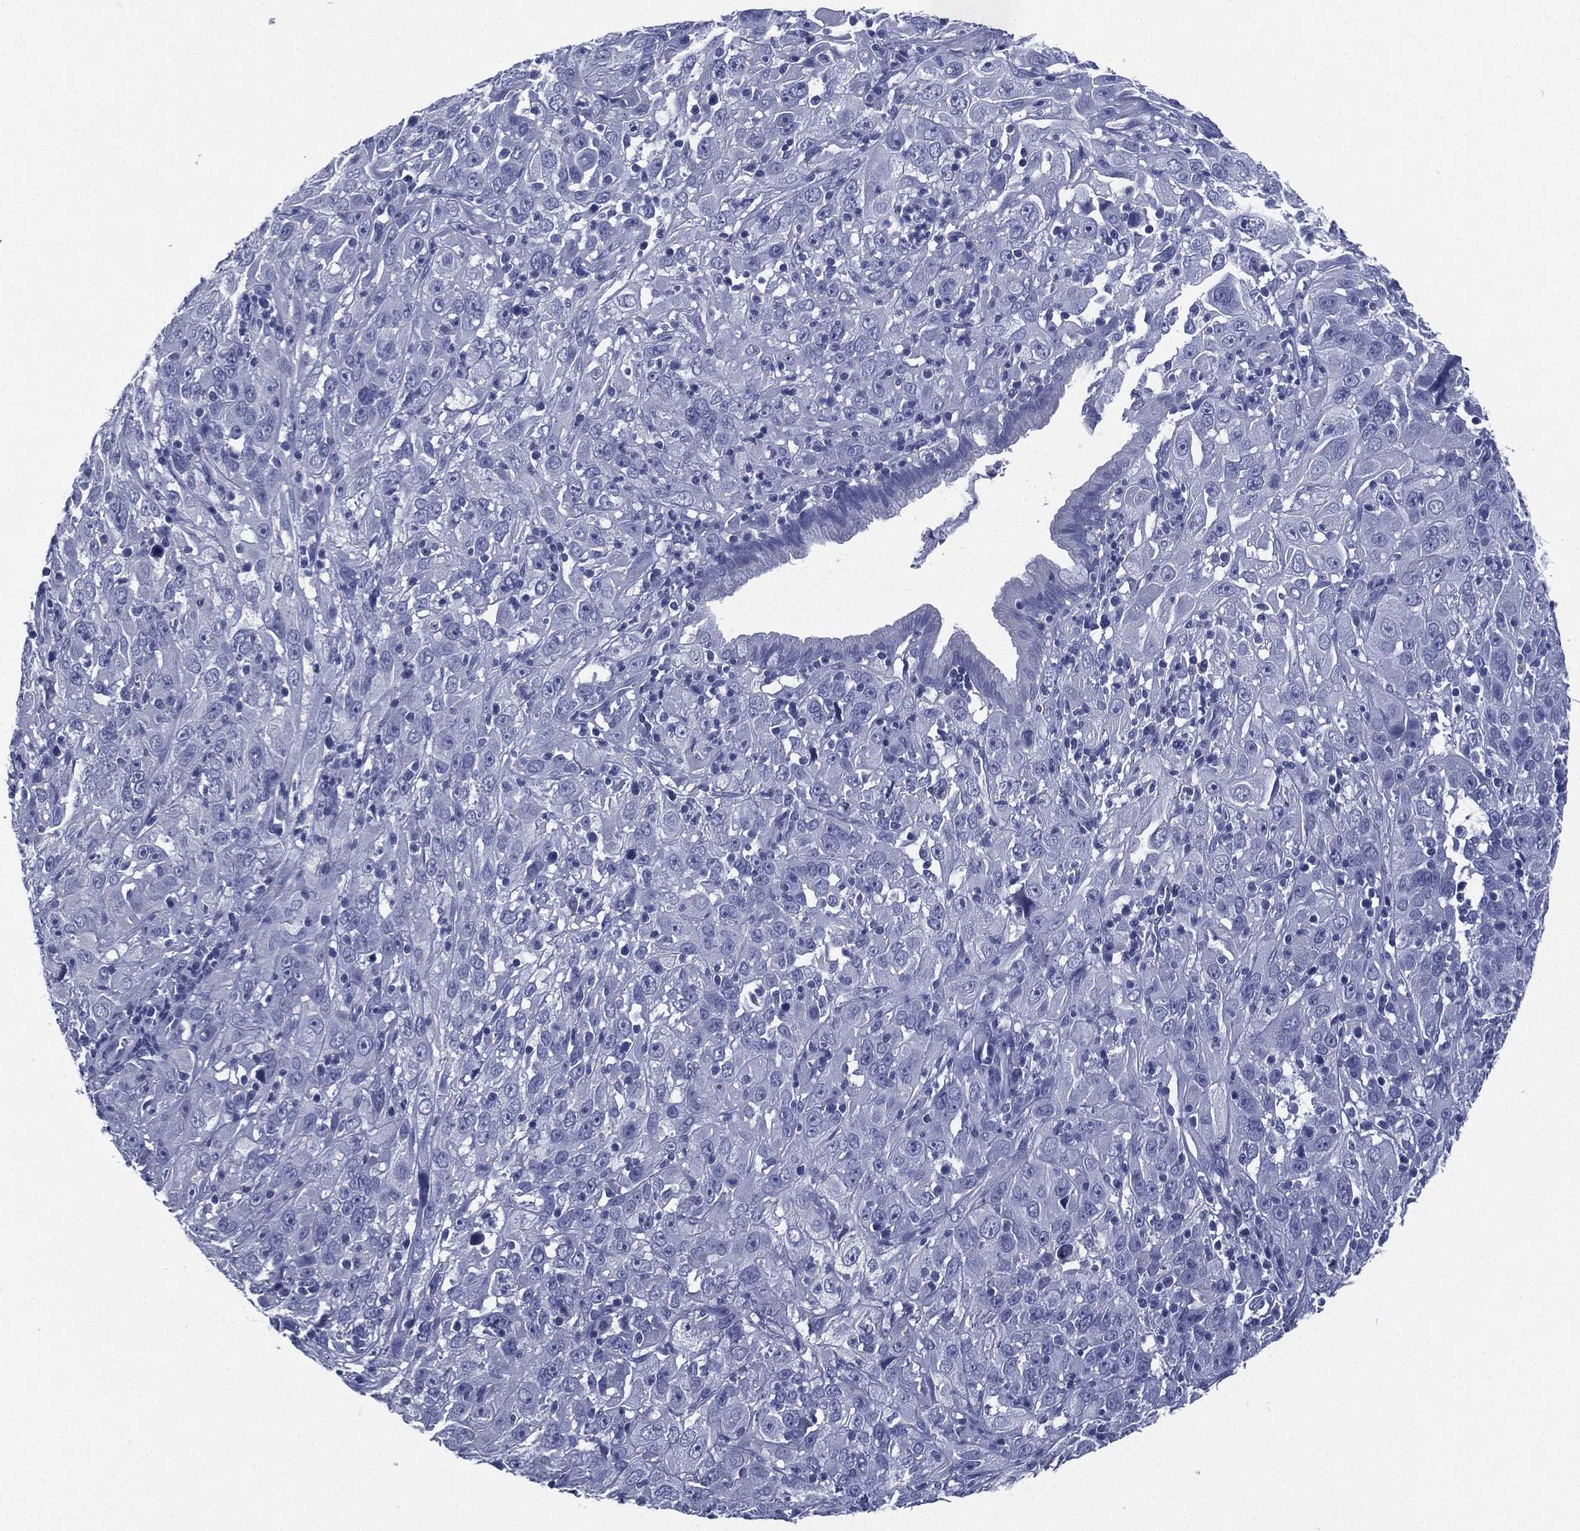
{"staining": {"intensity": "negative", "quantity": "none", "location": "none"}, "tissue": "cervical cancer", "cell_type": "Tumor cells", "image_type": "cancer", "snomed": [{"axis": "morphology", "description": "Squamous cell carcinoma, NOS"}, {"axis": "topography", "description": "Cervix"}], "caption": "Immunohistochemistry (IHC) photomicrograph of neoplastic tissue: cervical cancer stained with DAB shows no significant protein staining in tumor cells.", "gene": "RSPH4A", "patient": {"sex": "female", "age": 32}}